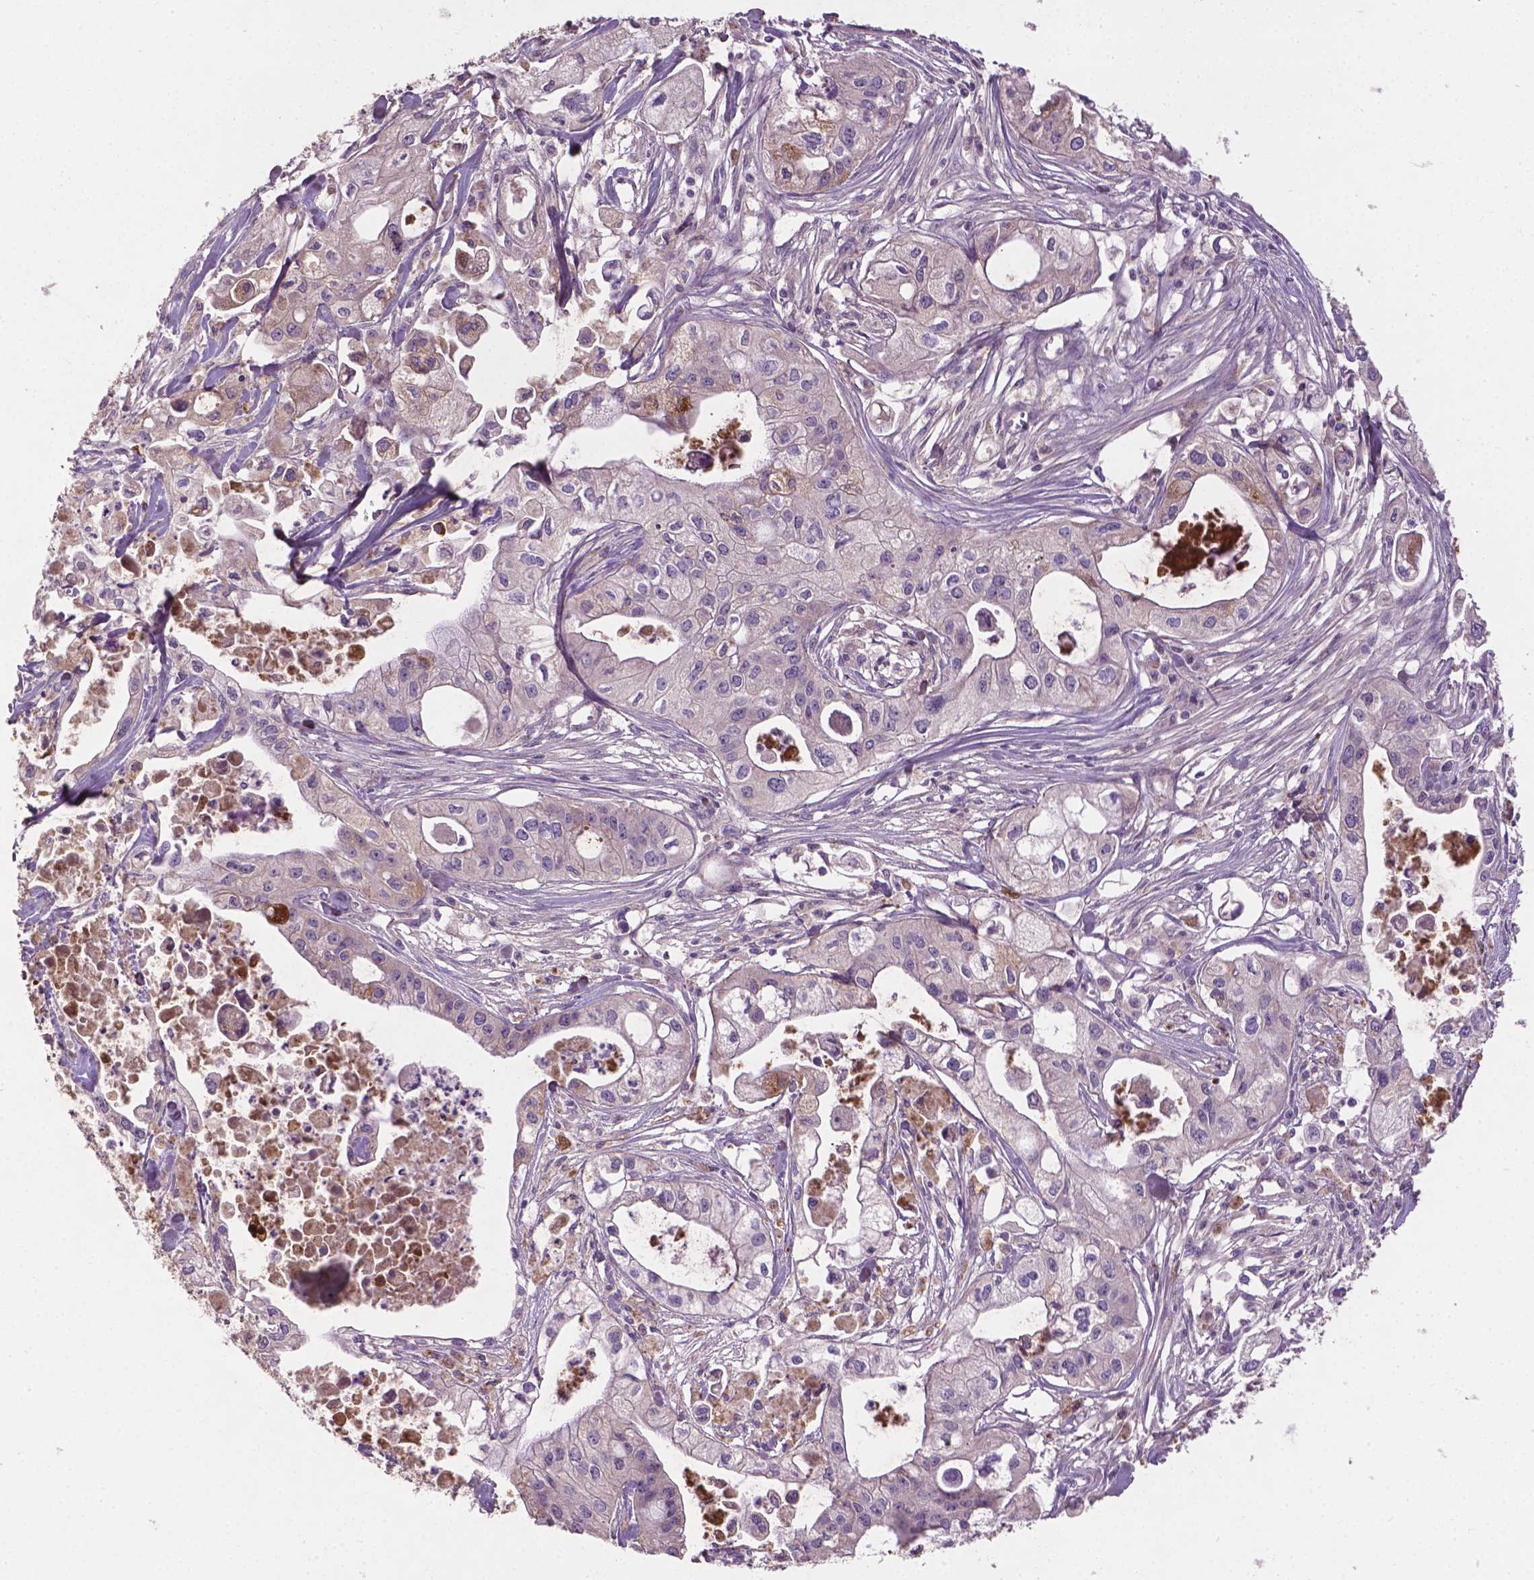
{"staining": {"intensity": "moderate", "quantity": "25%-75%", "location": "cytoplasmic/membranous"}, "tissue": "pancreatic cancer", "cell_type": "Tumor cells", "image_type": "cancer", "snomed": [{"axis": "morphology", "description": "Adenocarcinoma, NOS"}, {"axis": "topography", "description": "Pancreas"}], "caption": "IHC of adenocarcinoma (pancreatic) exhibits medium levels of moderate cytoplasmic/membranous positivity in about 25%-75% of tumor cells.", "gene": "SOX17", "patient": {"sex": "male", "age": 70}}